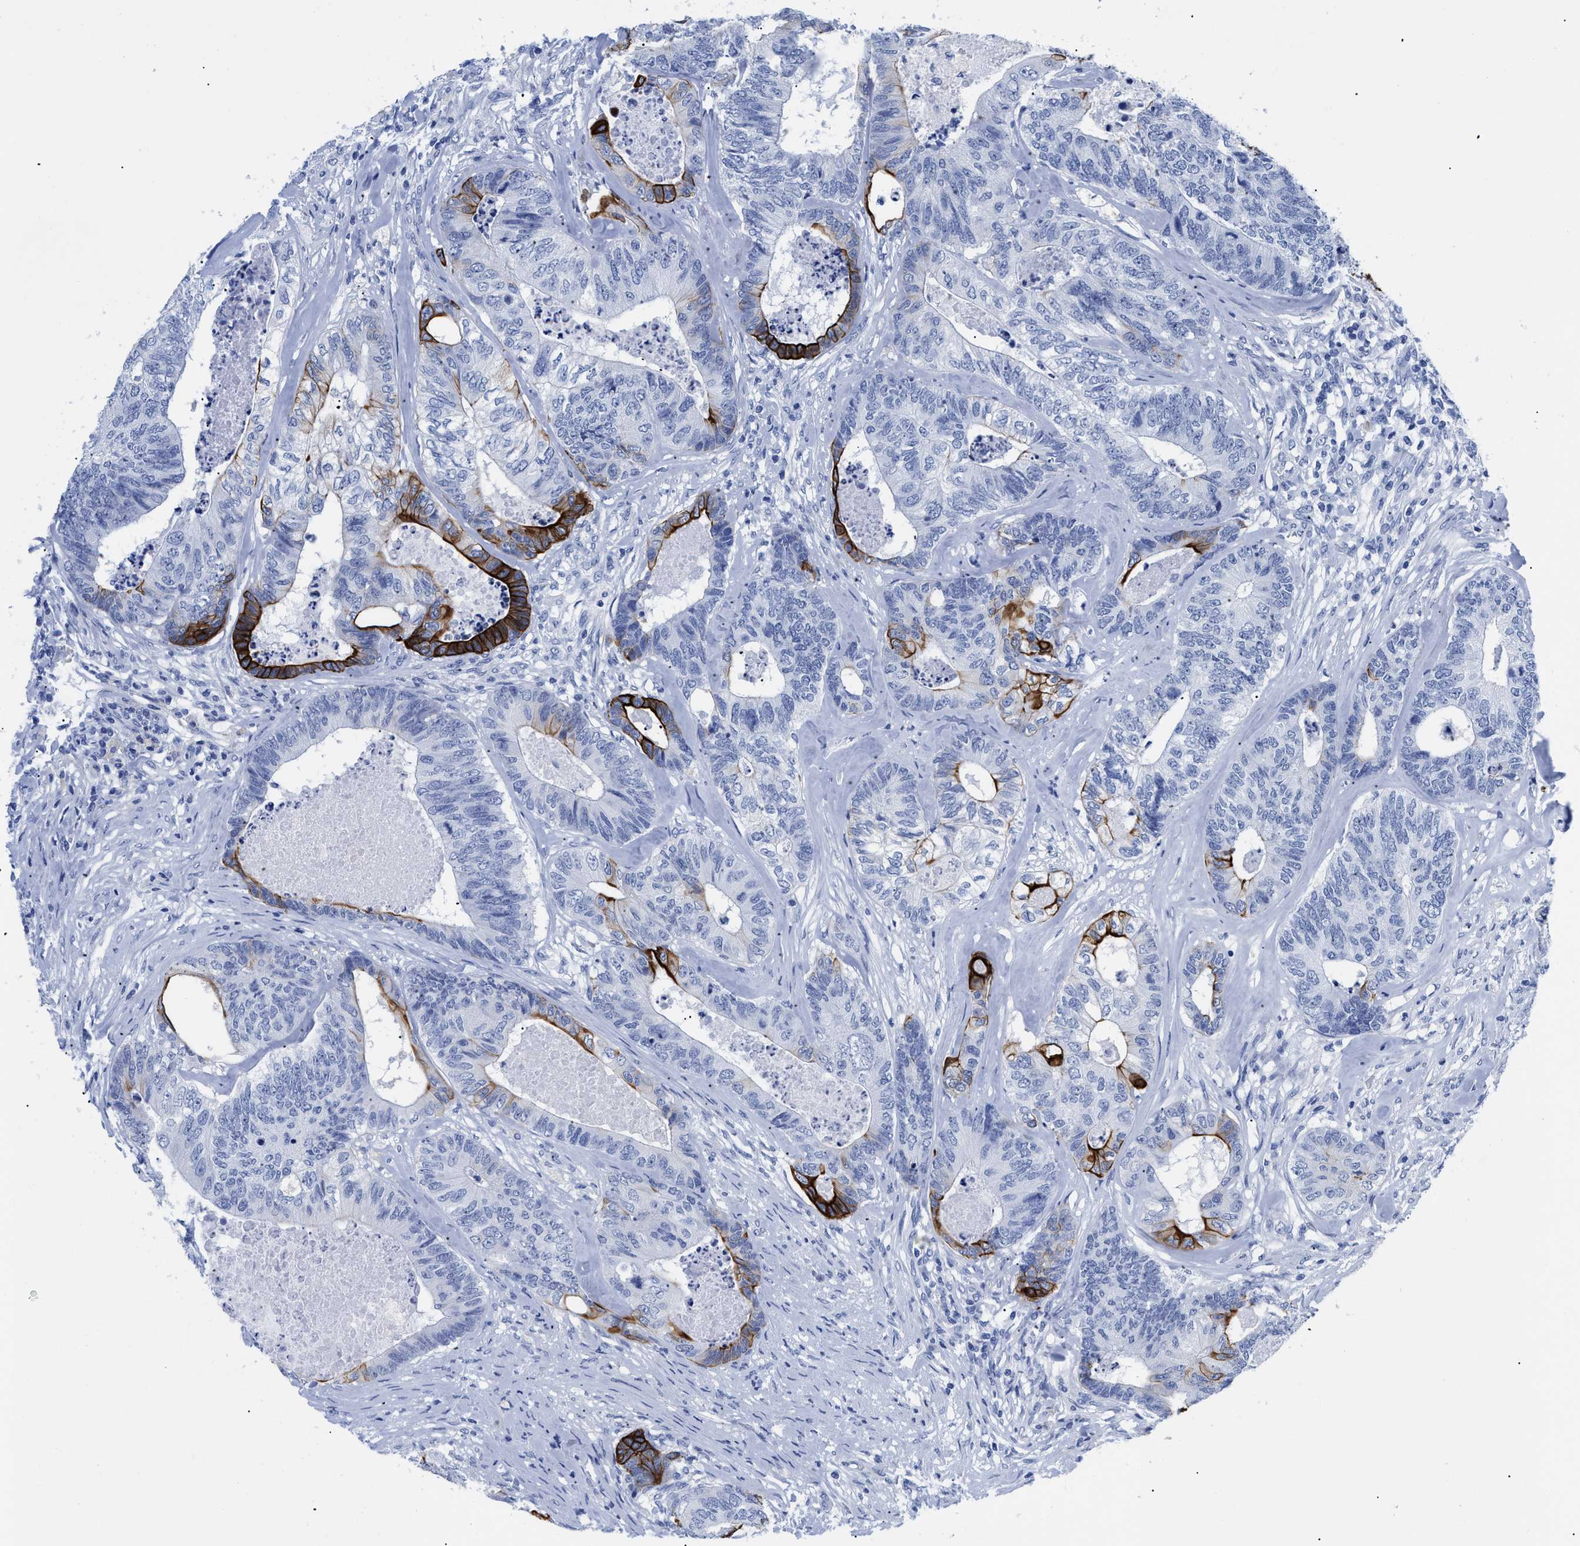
{"staining": {"intensity": "strong", "quantity": "<25%", "location": "cytoplasmic/membranous"}, "tissue": "colorectal cancer", "cell_type": "Tumor cells", "image_type": "cancer", "snomed": [{"axis": "morphology", "description": "Adenocarcinoma, NOS"}, {"axis": "topography", "description": "Colon"}], "caption": "Immunohistochemical staining of colorectal adenocarcinoma exhibits medium levels of strong cytoplasmic/membranous expression in approximately <25% of tumor cells. The staining is performed using DAB brown chromogen to label protein expression. The nuclei are counter-stained blue using hematoxylin.", "gene": "DUSP26", "patient": {"sex": "female", "age": 67}}